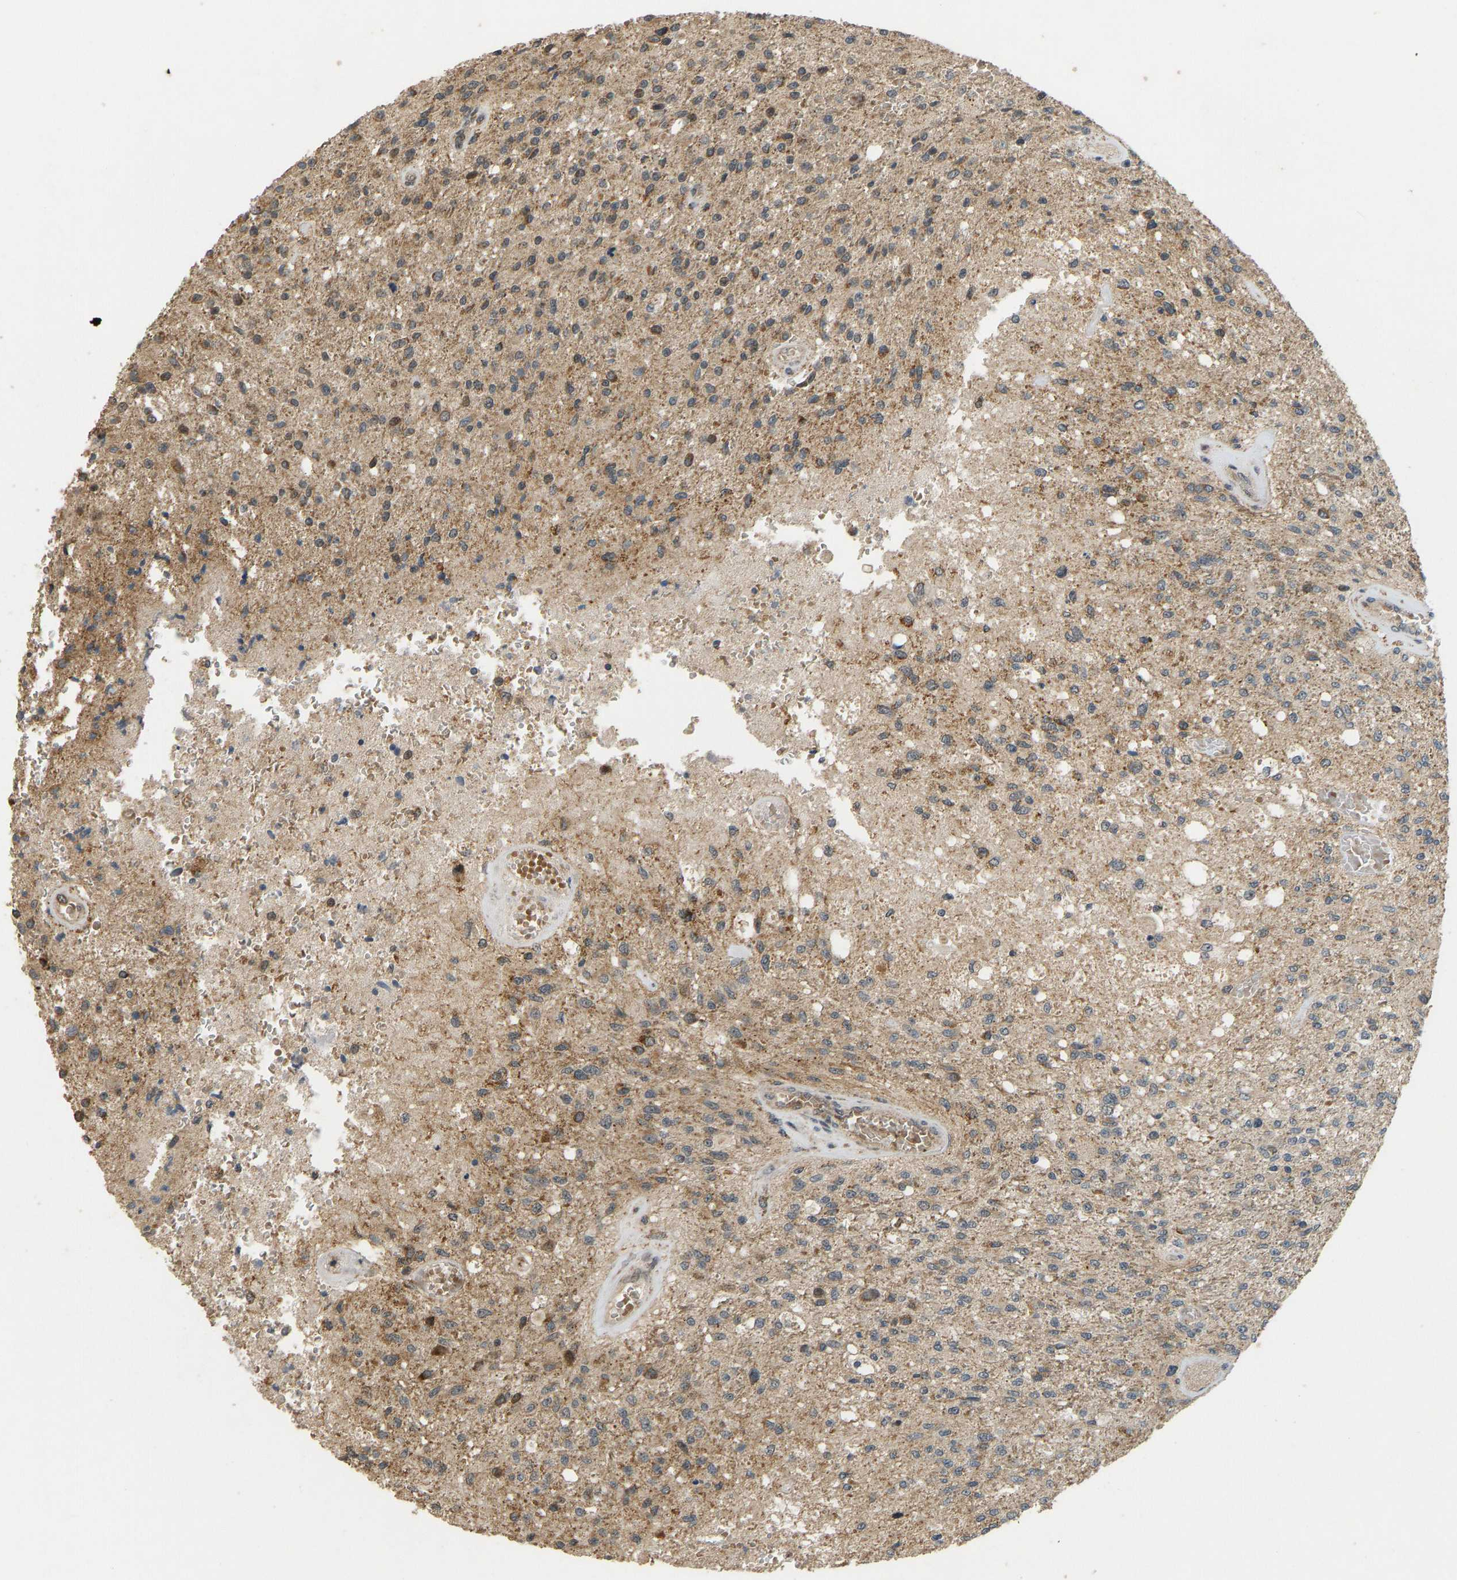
{"staining": {"intensity": "moderate", "quantity": ">75%", "location": "cytoplasmic/membranous"}, "tissue": "glioma", "cell_type": "Tumor cells", "image_type": "cancer", "snomed": [{"axis": "morphology", "description": "Normal tissue, NOS"}, {"axis": "morphology", "description": "Glioma, malignant, High grade"}, {"axis": "topography", "description": "Cerebral cortex"}], "caption": "Protein staining exhibits moderate cytoplasmic/membranous expression in approximately >75% of tumor cells in glioma.", "gene": "ACADS", "patient": {"sex": "male", "age": 77}}